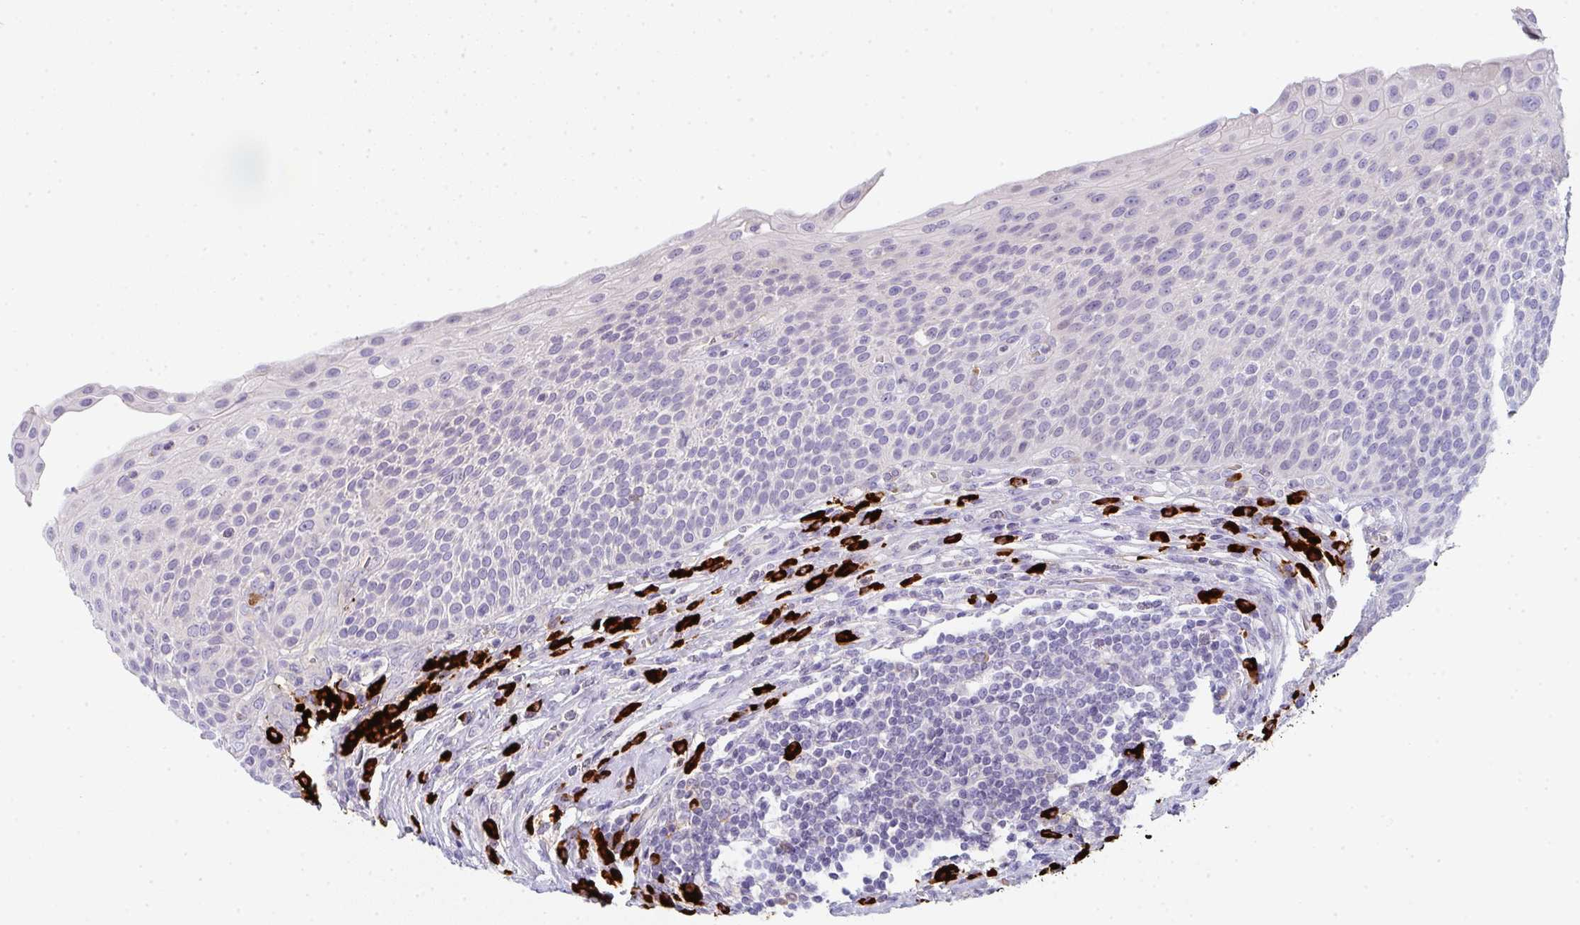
{"staining": {"intensity": "negative", "quantity": "none", "location": "none"}, "tissue": "urothelial cancer", "cell_type": "Tumor cells", "image_type": "cancer", "snomed": [{"axis": "morphology", "description": "Urothelial carcinoma, High grade"}, {"axis": "topography", "description": "Urinary bladder"}], "caption": "Immunohistochemical staining of human urothelial carcinoma (high-grade) shows no significant positivity in tumor cells.", "gene": "CACNA1S", "patient": {"sex": "female", "age": 70}}